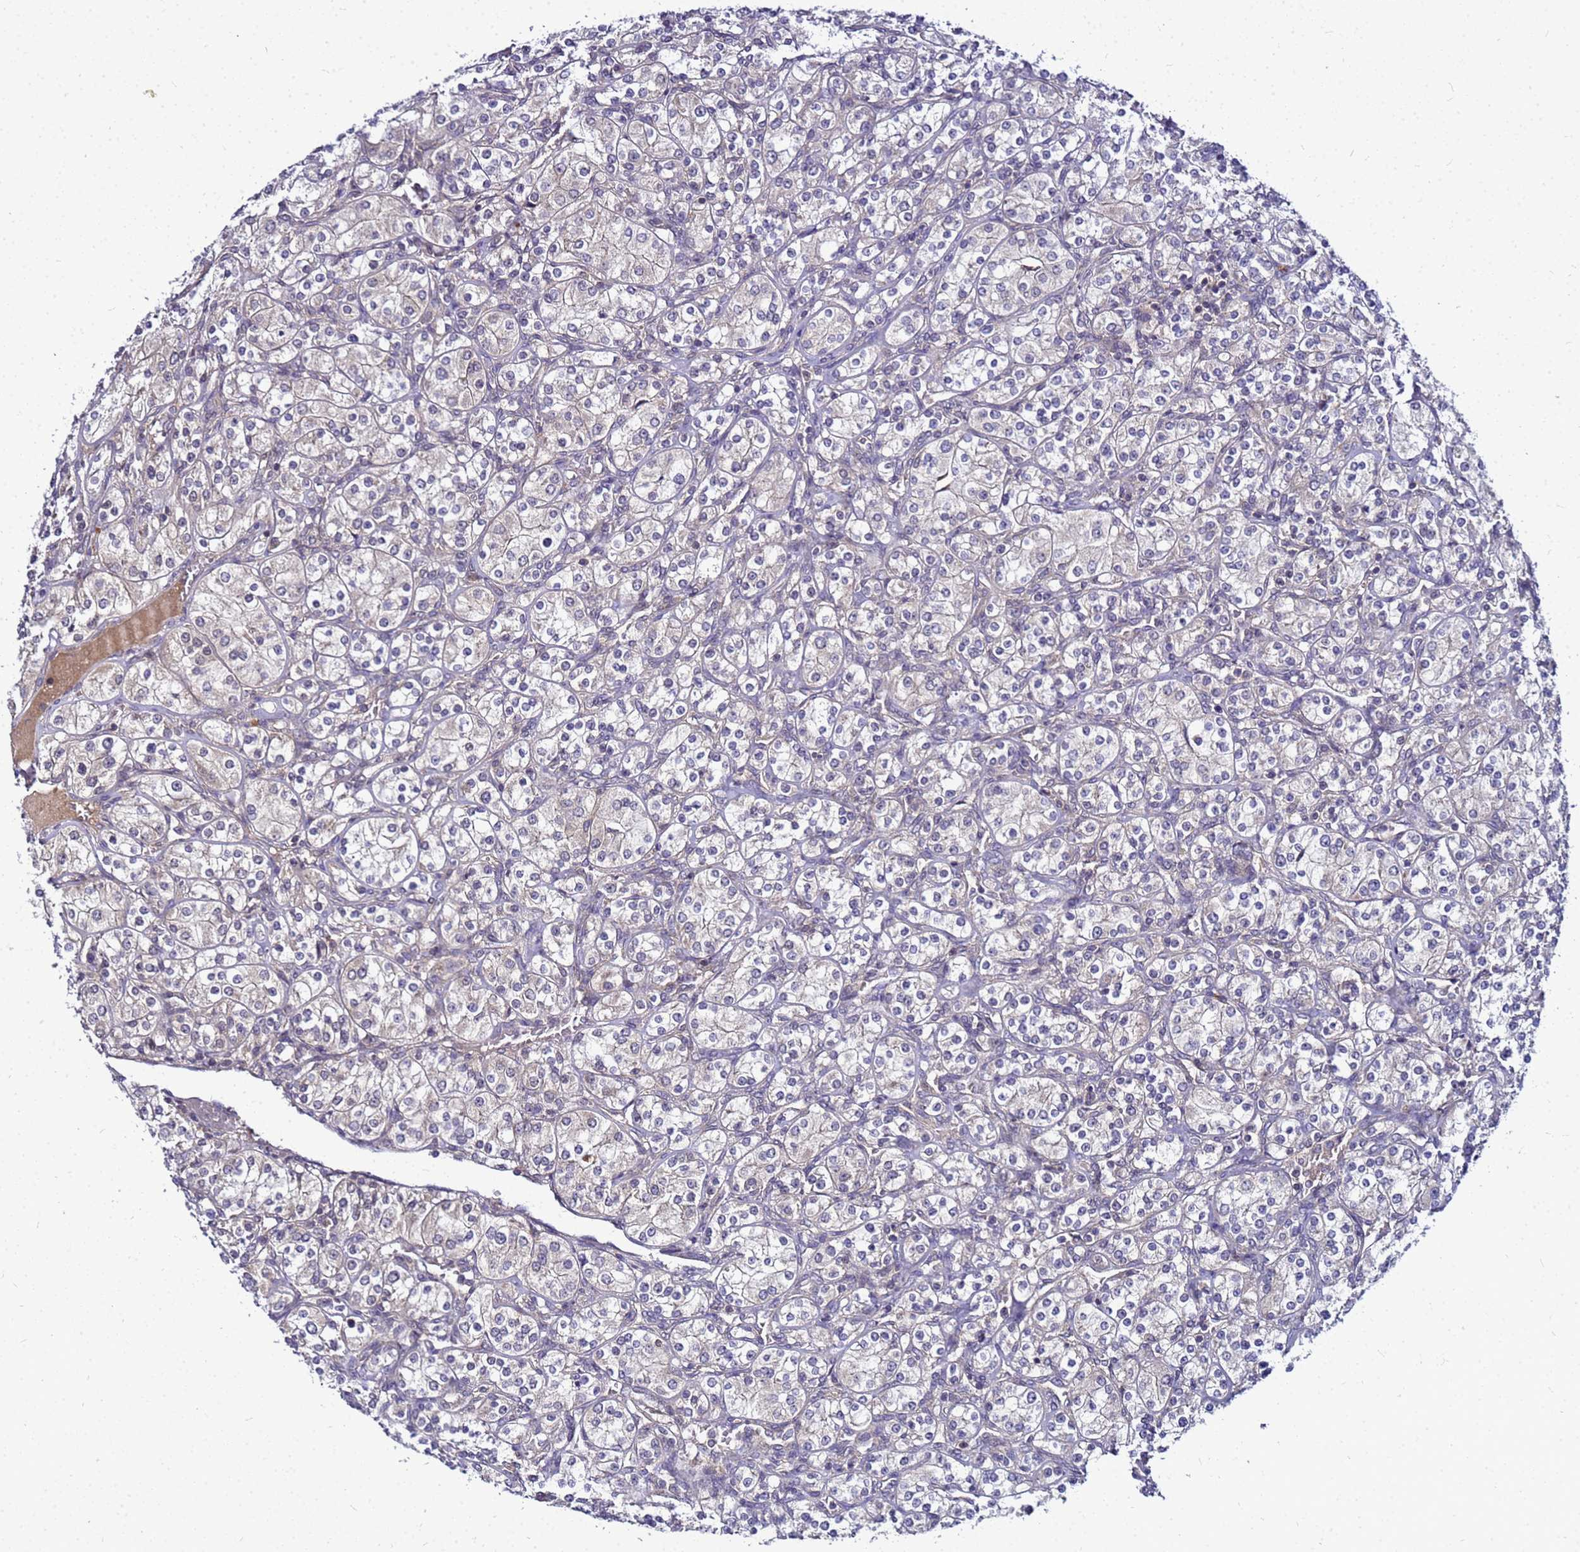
{"staining": {"intensity": "negative", "quantity": "none", "location": "none"}, "tissue": "renal cancer", "cell_type": "Tumor cells", "image_type": "cancer", "snomed": [{"axis": "morphology", "description": "Adenocarcinoma, NOS"}, {"axis": "topography", "description": "Kidney"}], "caption": "Renal cancer (adenocarcinoma) was stained to show a protein in brown. There is no significant staining in tumor cells.", "gene": "SAT1", "patient": {"sex": "male", "age": 77}}